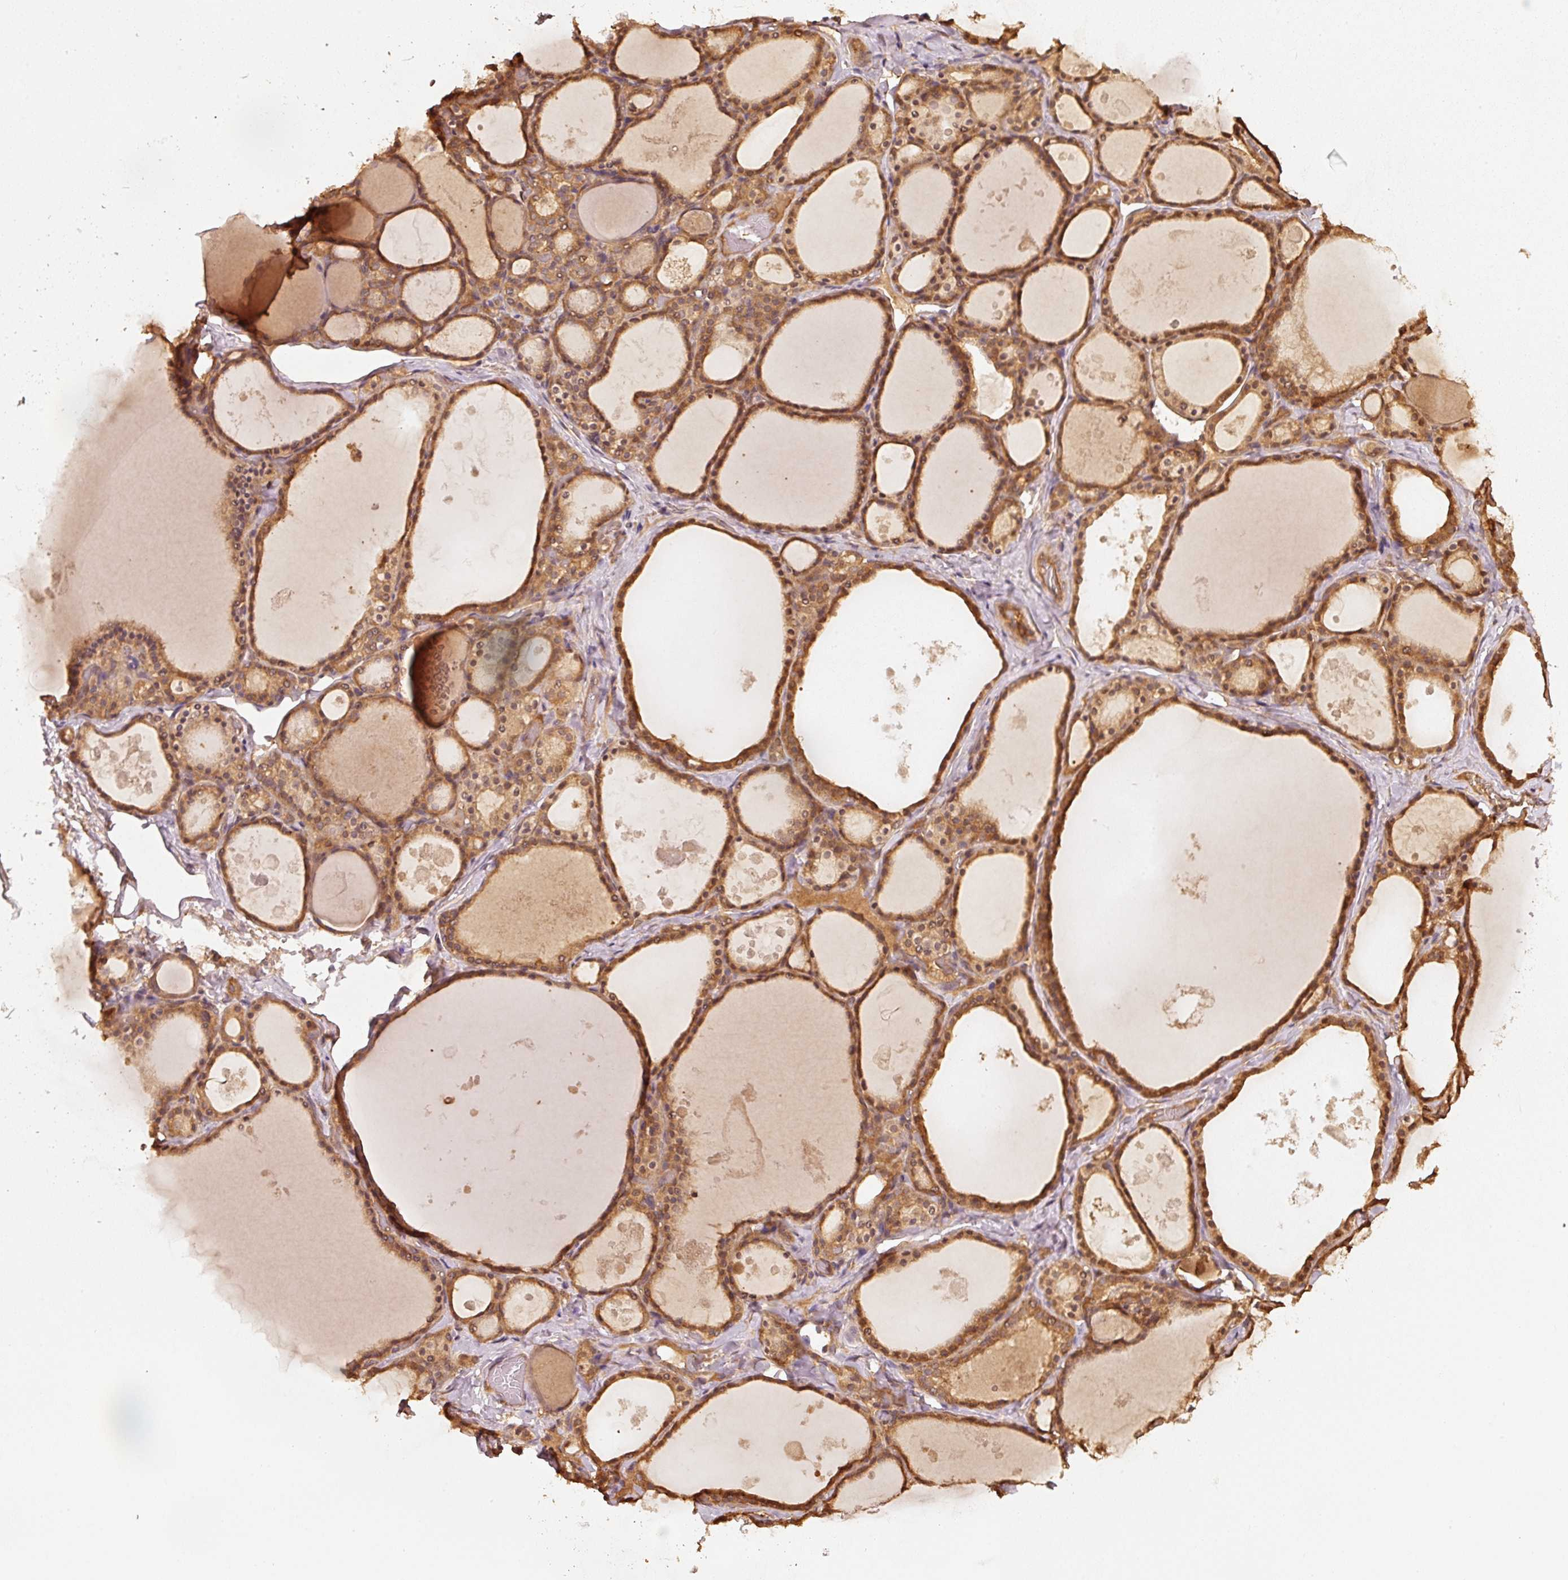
{"staining": {"intensity": "strong", "quantity": ">75%", "location": "cytoplasmic/membranous"}, "tissue": "thyroid gland", "cell_type": "Glandular cells", "image_type": "normal", "snomed": [{"axis": "morphology", "description": "Normal tissue, NOS"}, {"axis": "topography", "description": "Thyroid gland"}], "caption": "A histopathology image of thyroid gland stained for a protein demonstrates strong cytoplasmic/membranous brown staining in glandular cells. (DAB (3,3'-diaminobenzidine) = brown stain, brightfield microscopy at high magnification).", "gene": "STAU1", "patient": {"sex": "male", "age": 56}}